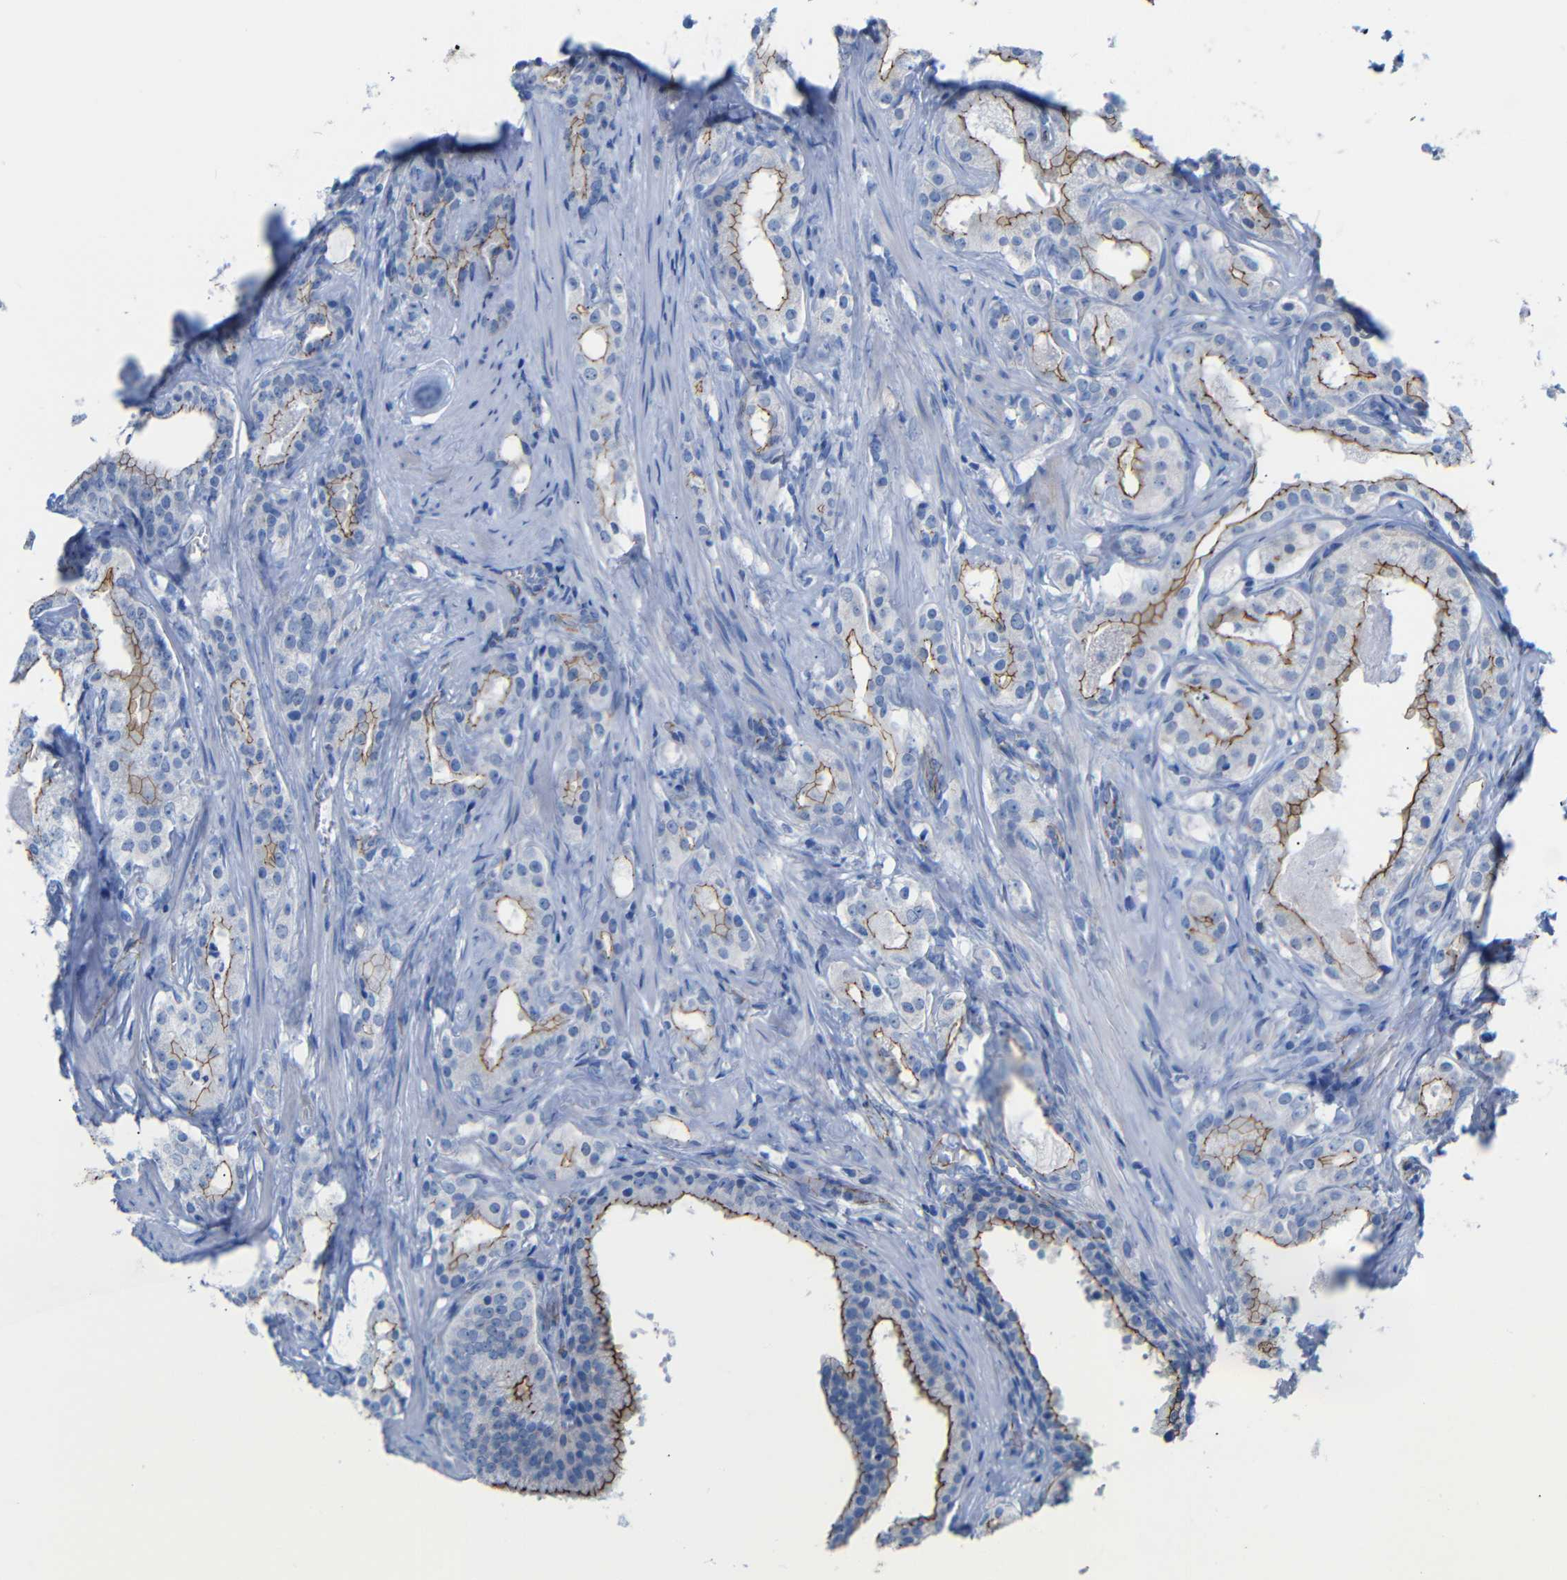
{"staining": {"intensity": "moderate", "quantity": "<25%", "location": "cytoplasmic/membranous"}, "tissue": "prostate cancer", "cell_type": "Tumor cells", "image_type": "cancer", "snomed": [{"axis": "morphology", "description": "Adenocarcinoma, Low grade"}, {"axis": "topography", "description": "Prostate"}], "caption": "A brown stain labels moderate cytoplasmic/membranous staining of a protein in prostate adenocarcinoma (low-grade) tumor cells. The protein of interest is stained brown, and the nuclei are stained in blue (DAB (3,3'-diaminobenzidine) IHC with brightfield microscopy, high magnification).", "gene": "CGNL1", "patient": {"sex": "male", "age": 59}}